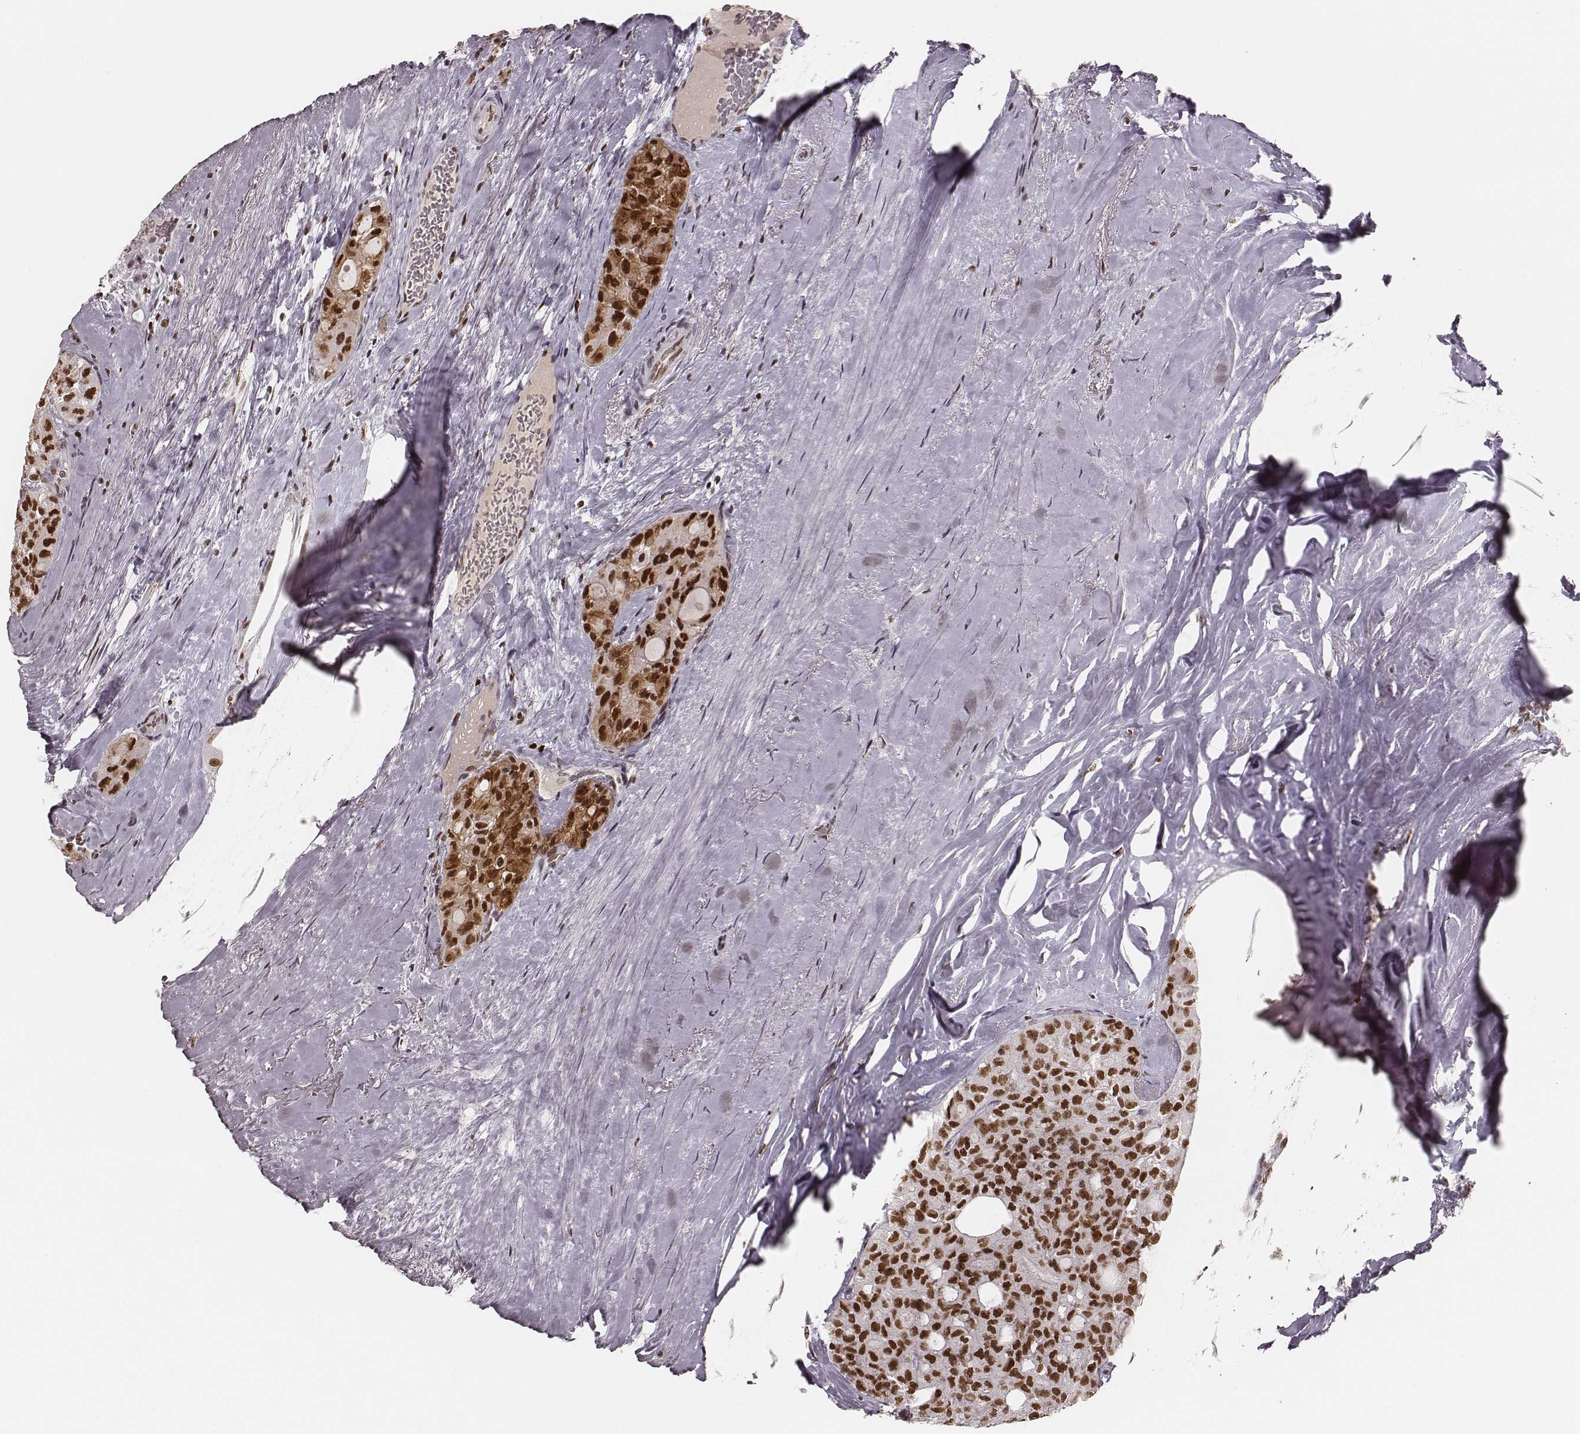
{"staining": {"intensity": "strong", "quantity": ">75%", "location": "nuclear"}, "tissue": "thyroid cancer", "cell_type": "Tumor cells", "image_type": "cancer", "snomed": [{"axis": "morphology", "description": "Follicular adenoma carcinoma, NOS"}, {"axis": "topography", "description": "Thyroid gland"}], "caption": "Thyroid follicular adenoma carcinoma stained for a protein exhibits strong nuclear positivity in tumor cells.", "gene": "PARP1", "patient": {"sex": "male", "age": 75}}